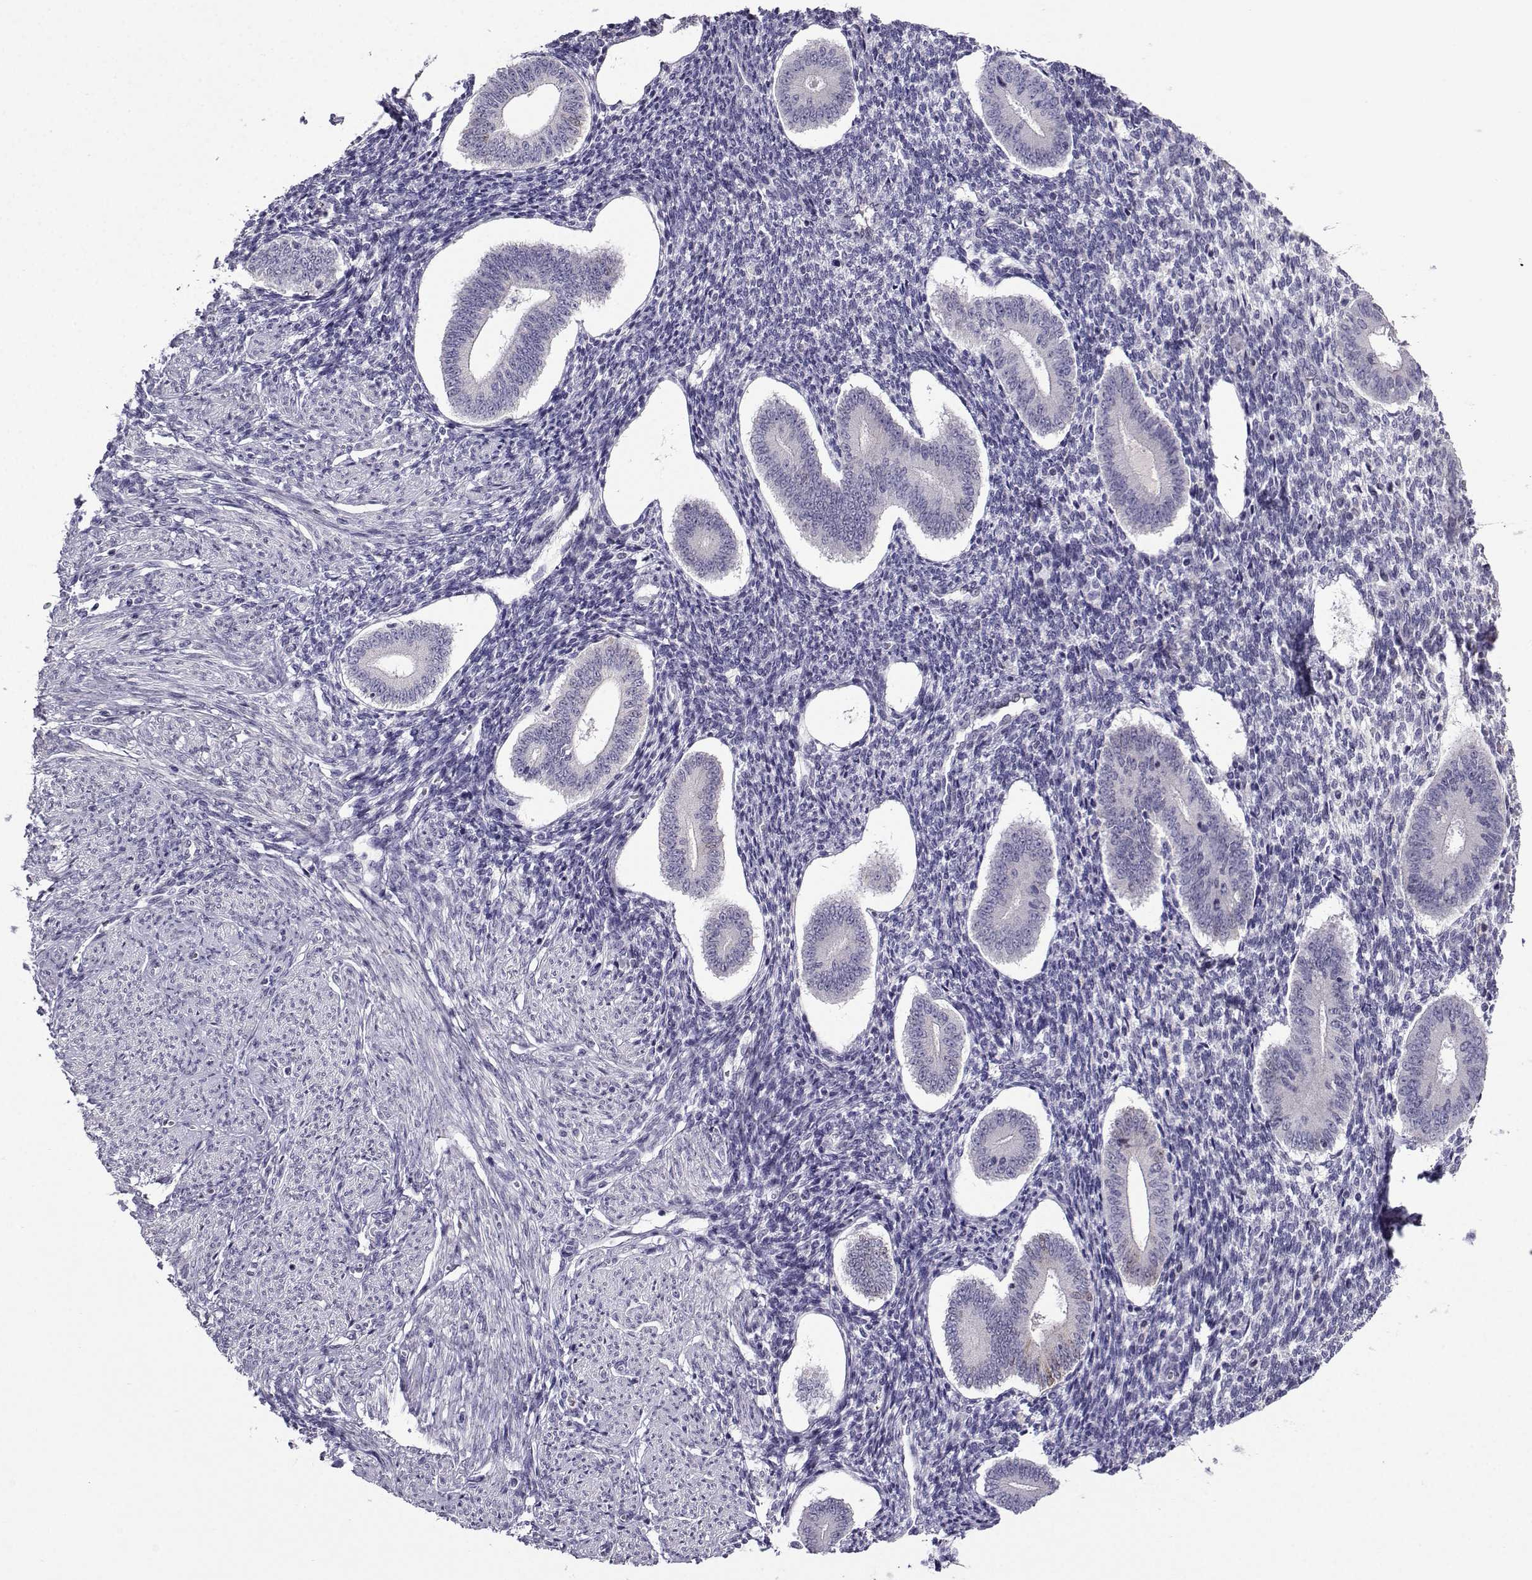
{"staining": {"intensity": "negative", "quantity": "none", "location": "none"}, "tissue": "endometrium", "cell_type": "Cells in endometrial stroma", "image_type": "normal", "snomed": [{"axis": "morphology", "description": "Normal tissue, NOS"}, {"axis": "topography", "description": "Endometrium"}], "caption": "The immunohistochemistry image has no significant staining in cells in endometrial stroma of endometrium.", "gene": "CRYBB1", "patient": {"sex": "female", "age": 40}}